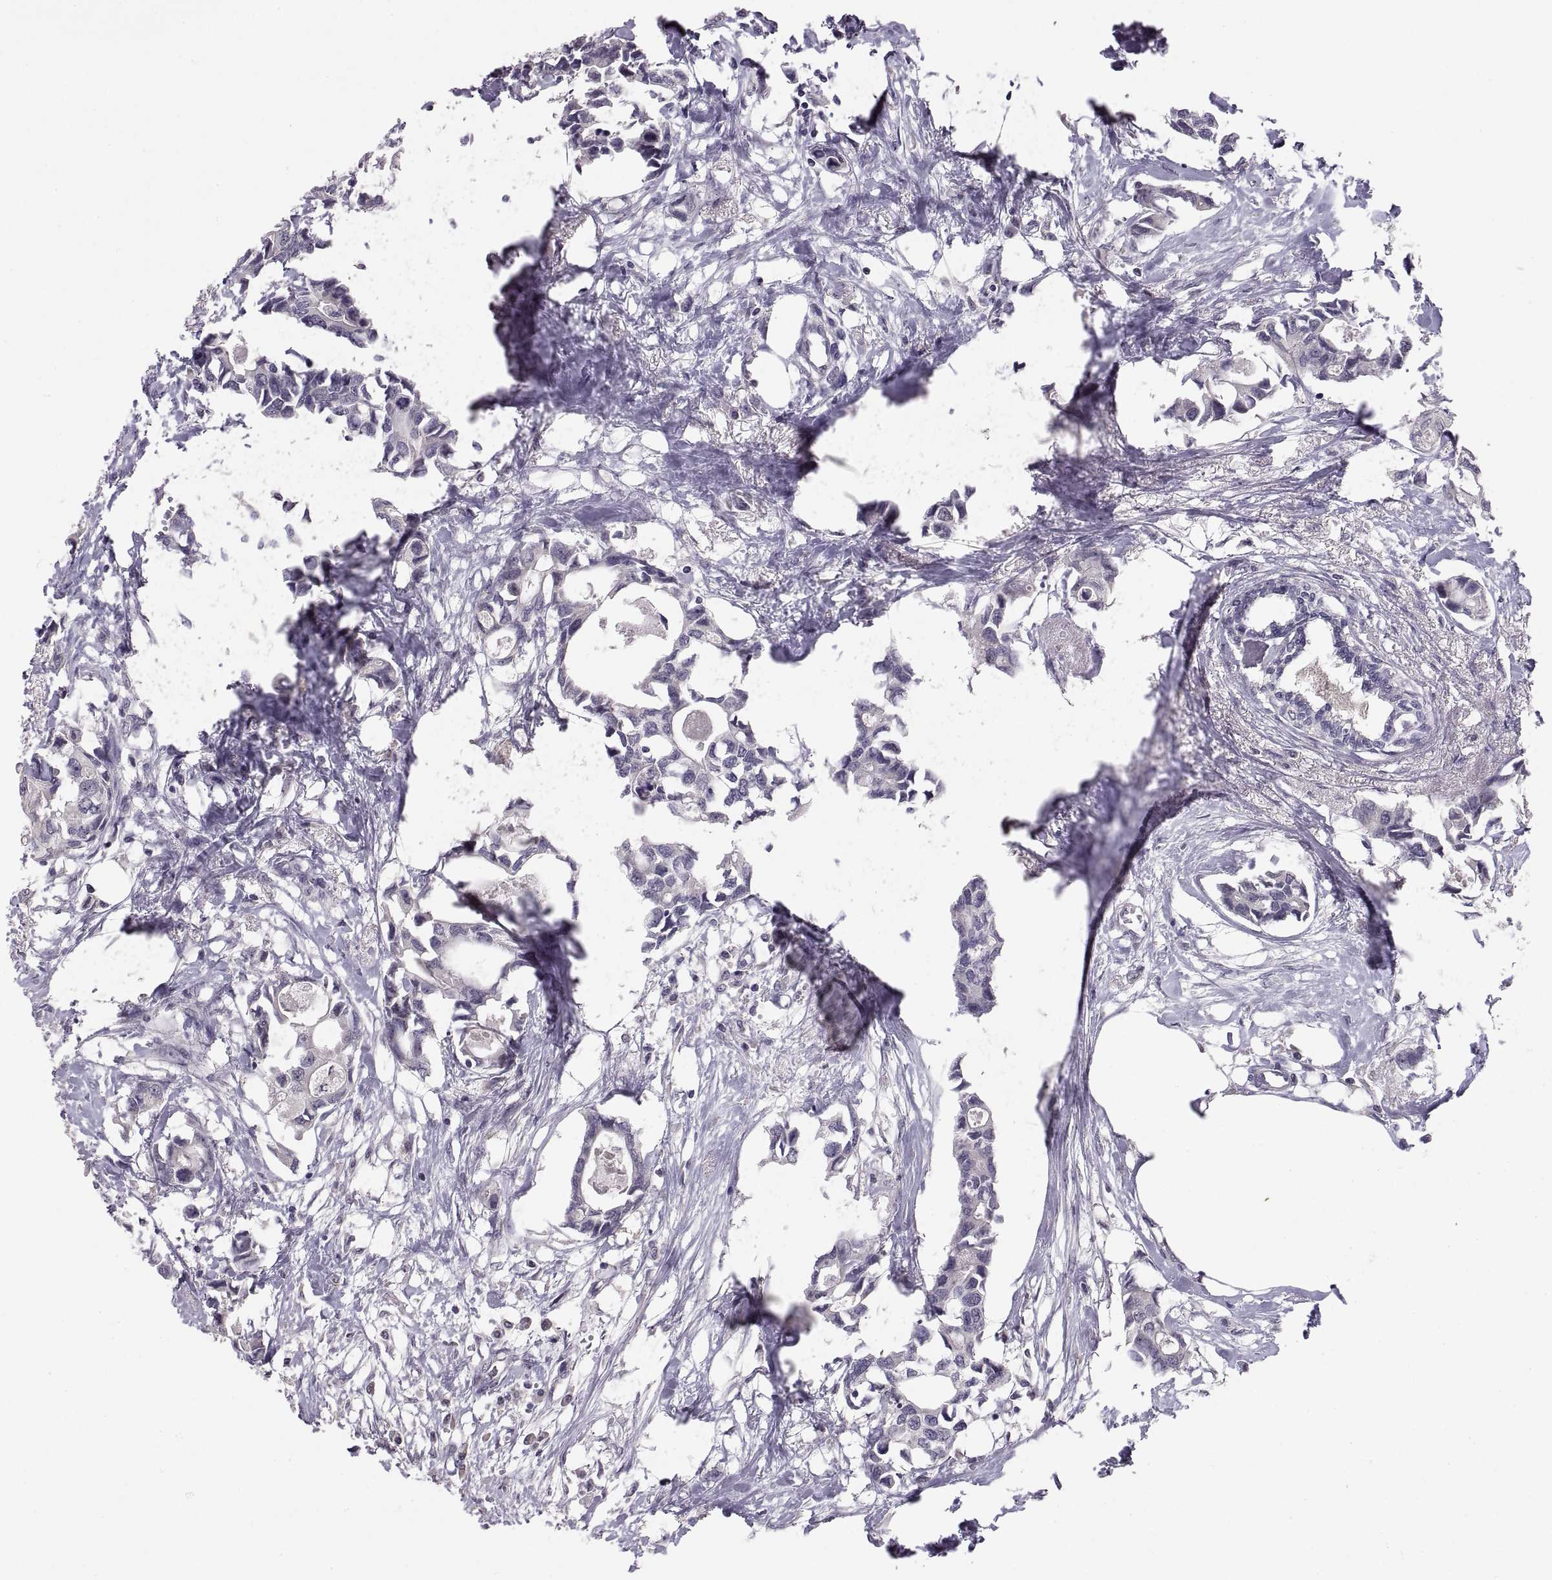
{"staining": {"intensity": "negative", "quantity": "none", "location": "none"}, "tissue": "breast cancer", "cell_type": "Tumor cells", "image_type": "cancer", "snomed": [{"axis": "morphology", "description": "Duct carcinoma"}, {"axis": "topography", "description": "Breast"}], "caption": "High magnification brightfield microscopy of breast cancer (intraductal carcinoma) stained with DAB (brown) and counterstained with hematoxylin (blue): tumor cells show no significant staining.", "gene": "PAX2", "patient": {"sex": "female", "age": 83}}